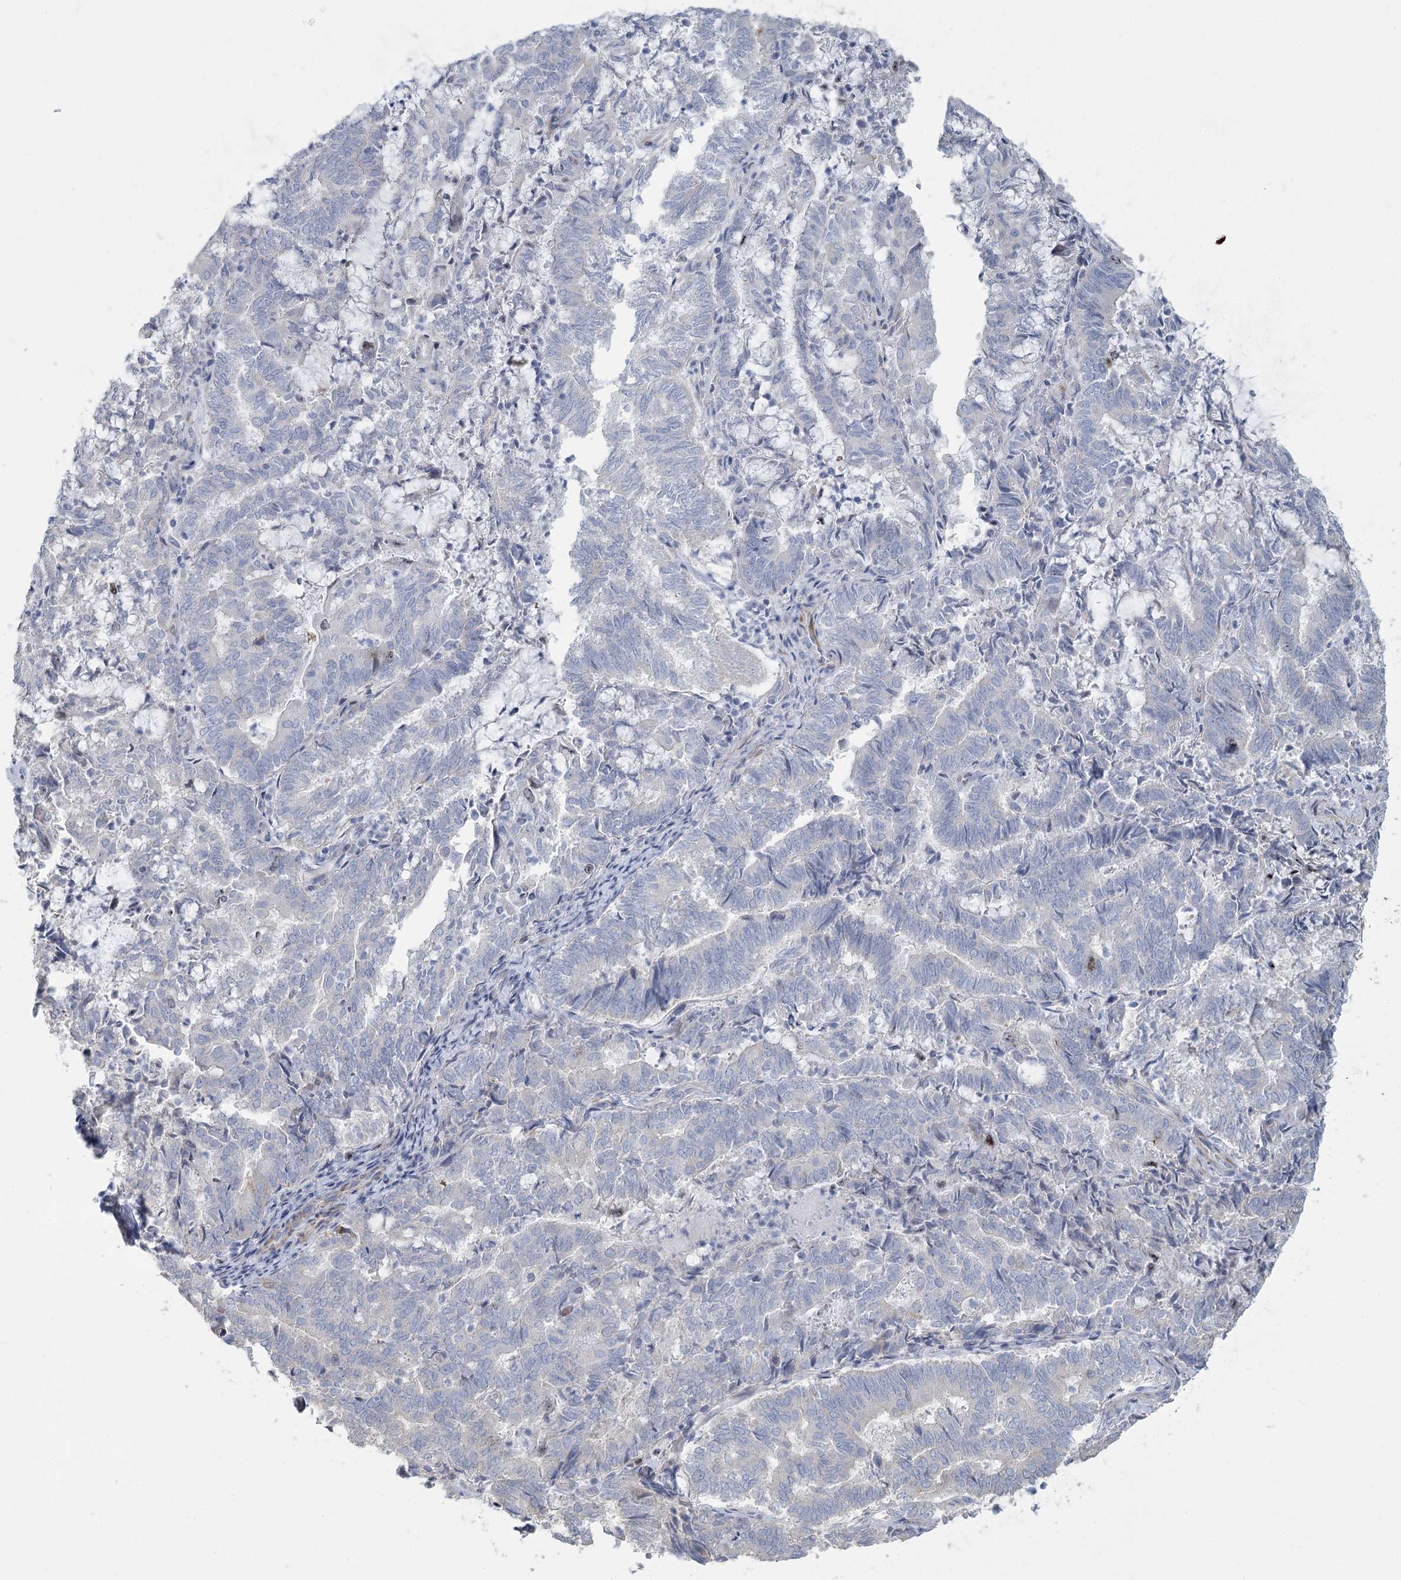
{"staining": {"intensity": "negative", "quantity": "none", "location": "none"}, "tissue": "endometrial cancer", "cell_type": "Tumor cells", "image_type": "cancer", "snomed": [{"axis": "morphology", "description": "Adenocarcinoma, NOS"}, {"axis": "topography", "description": "Endometrium"}], "caption": "Tumor cells show no significant protein expression in endometrial adenocarcinoma. (Stains: DAB (3,3'-diaminobenzidine) IHC with hematoxylin counter stain, Microscopy: brightfield microscopy at high magnification).", "gene": "ABITRAM", "patient": {"sex": "female", "age": 80}}